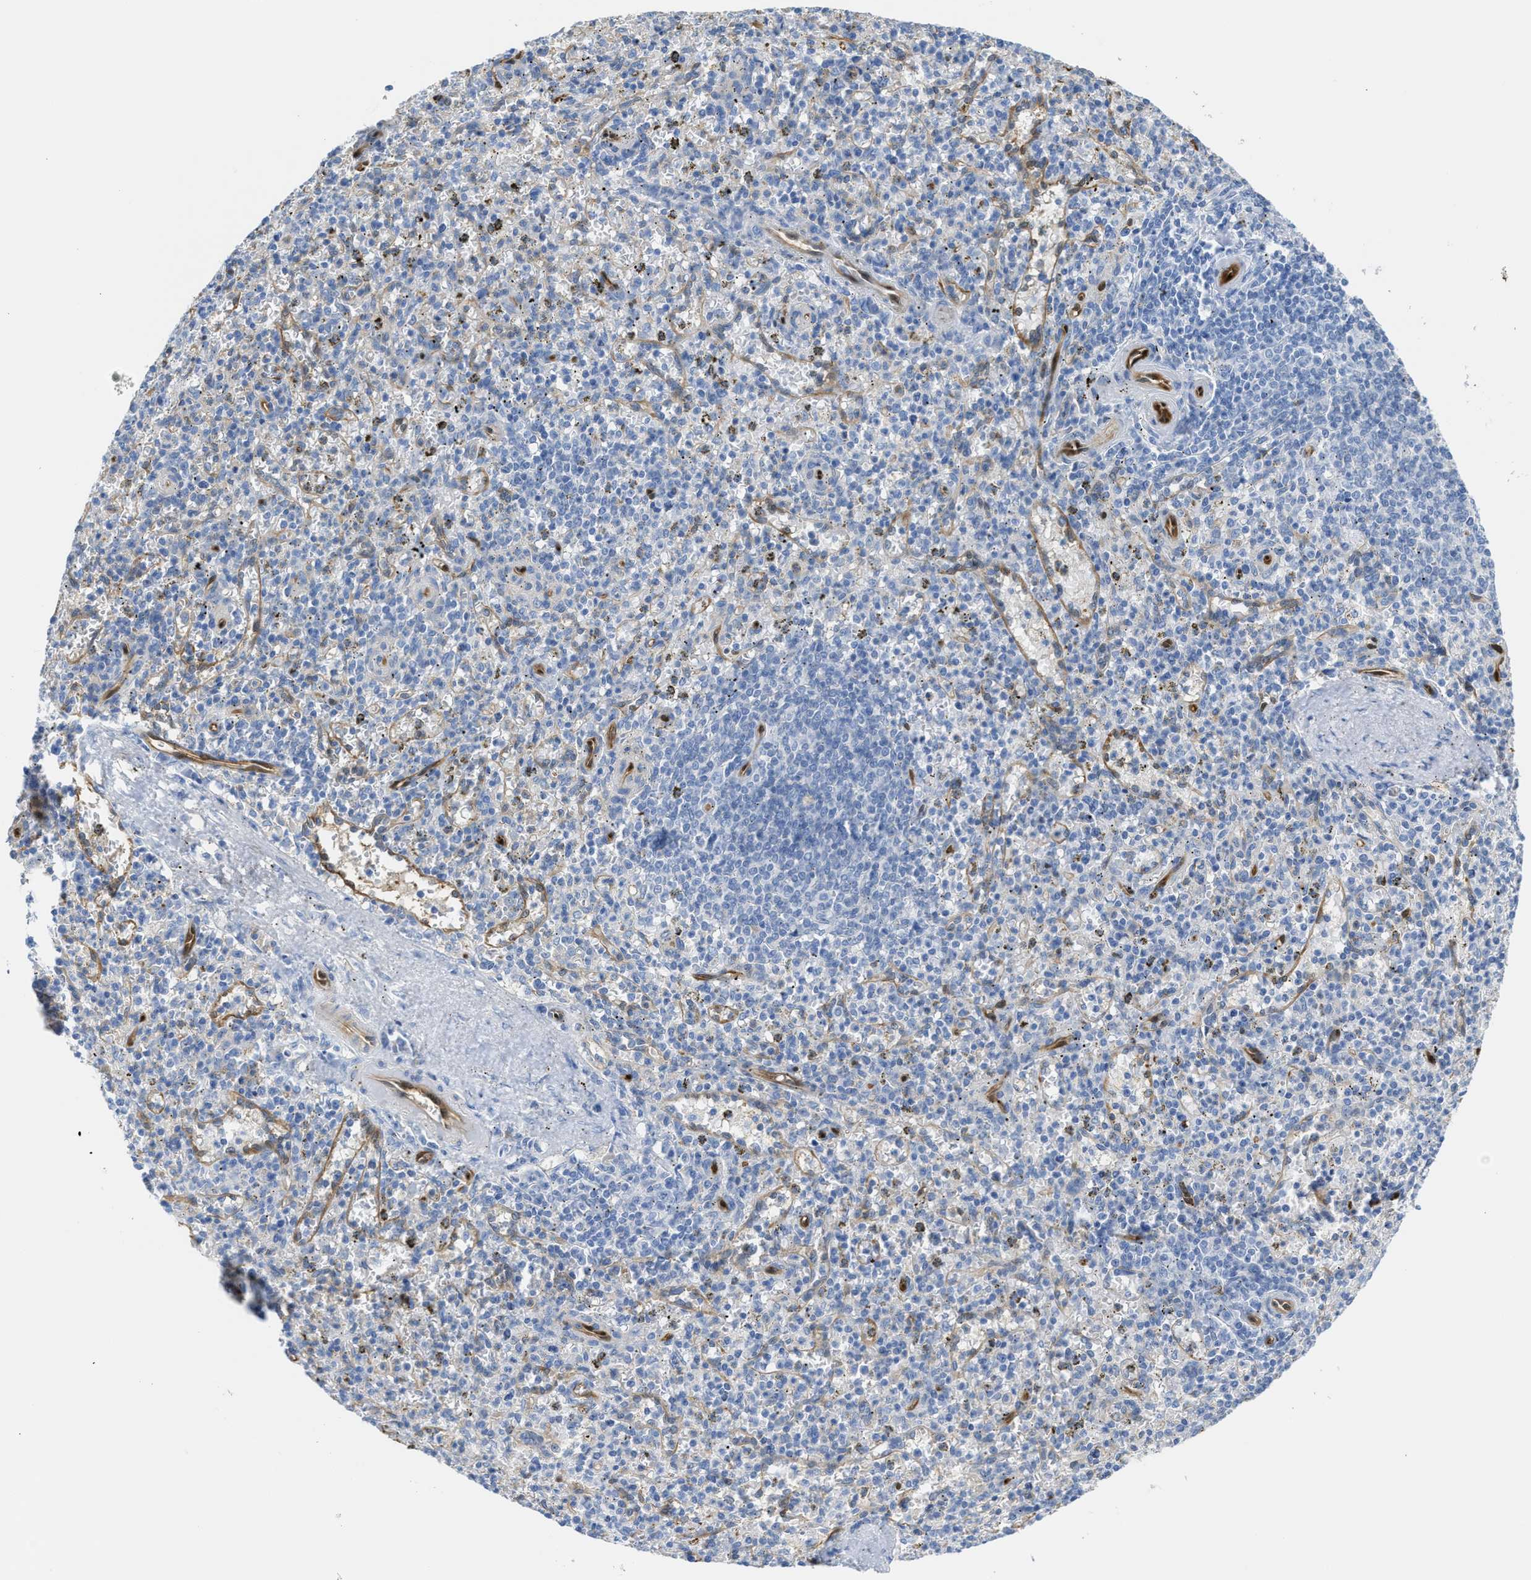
{"staining": {"intensity": "negative", "quantity": "none", "location": "none"}, "tissue": "spleen", "cell_type": "Cells in red pulp", "image_type": "normal", "snomed": [{"axis": "morphology", "description": "Normal tissue, NOS"}, {"axis": "topography", "description": "Spleen"}], "caption": "Protein analysis of normal spleen shows no significant staining in cells in red pulp.", "gene": "ASS1", "patient": {"sex": "male", "age": 72}}